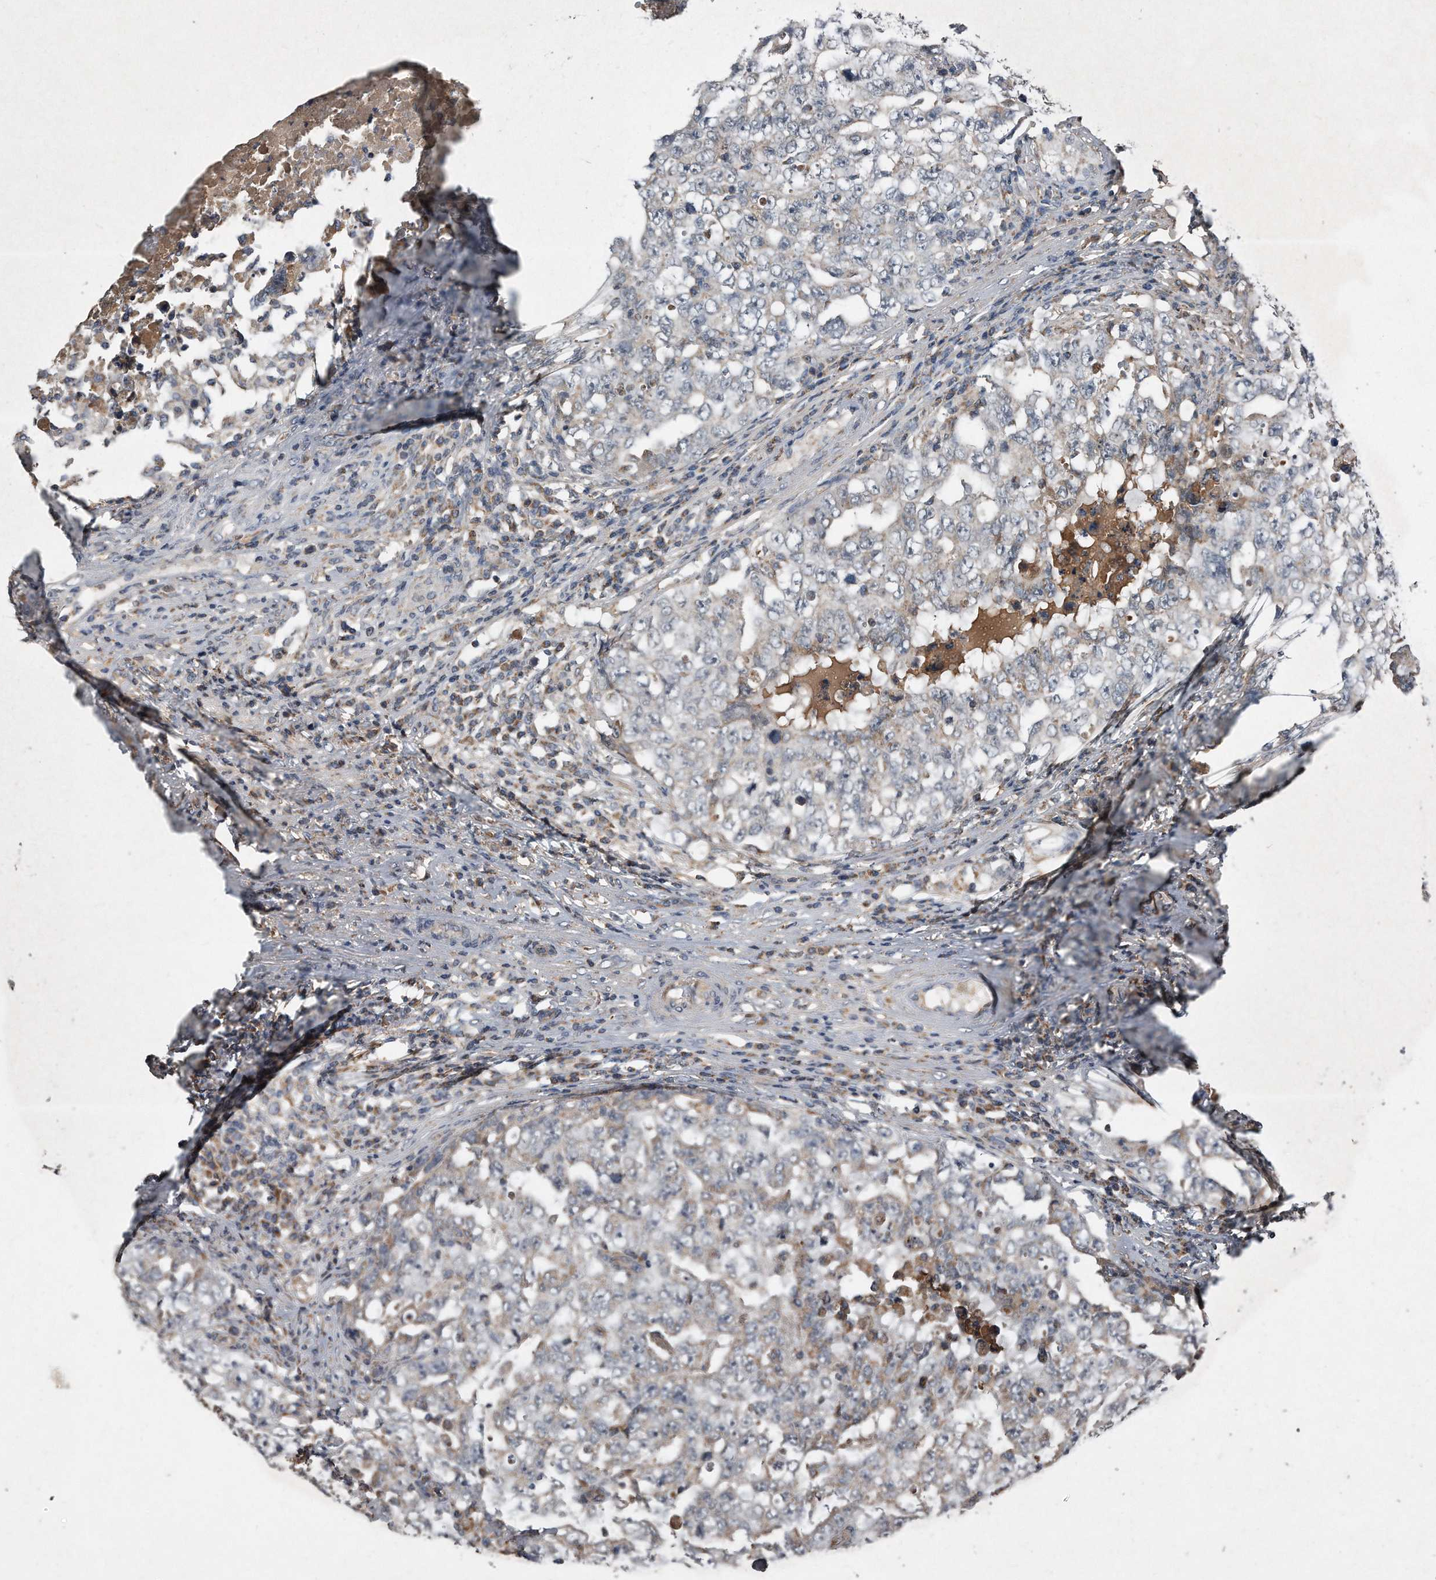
{"staining": {"intensity": "negative", "quantity": "none", "location": "none"}, "tissue": "testis cancer", "cell_type": "Tumor cells", "image_type": "cancer", "snomed": [{"axis": "morphology", "description": "Carcinoma, Embryonal, NOS"}, {"axis": "topography", "description": "Testis"}], "caption": "Tumor cells show no significant protein positivity in testis cancer.", "gene": "SDHA", "patient": {"sex": "male", "age": 26}}